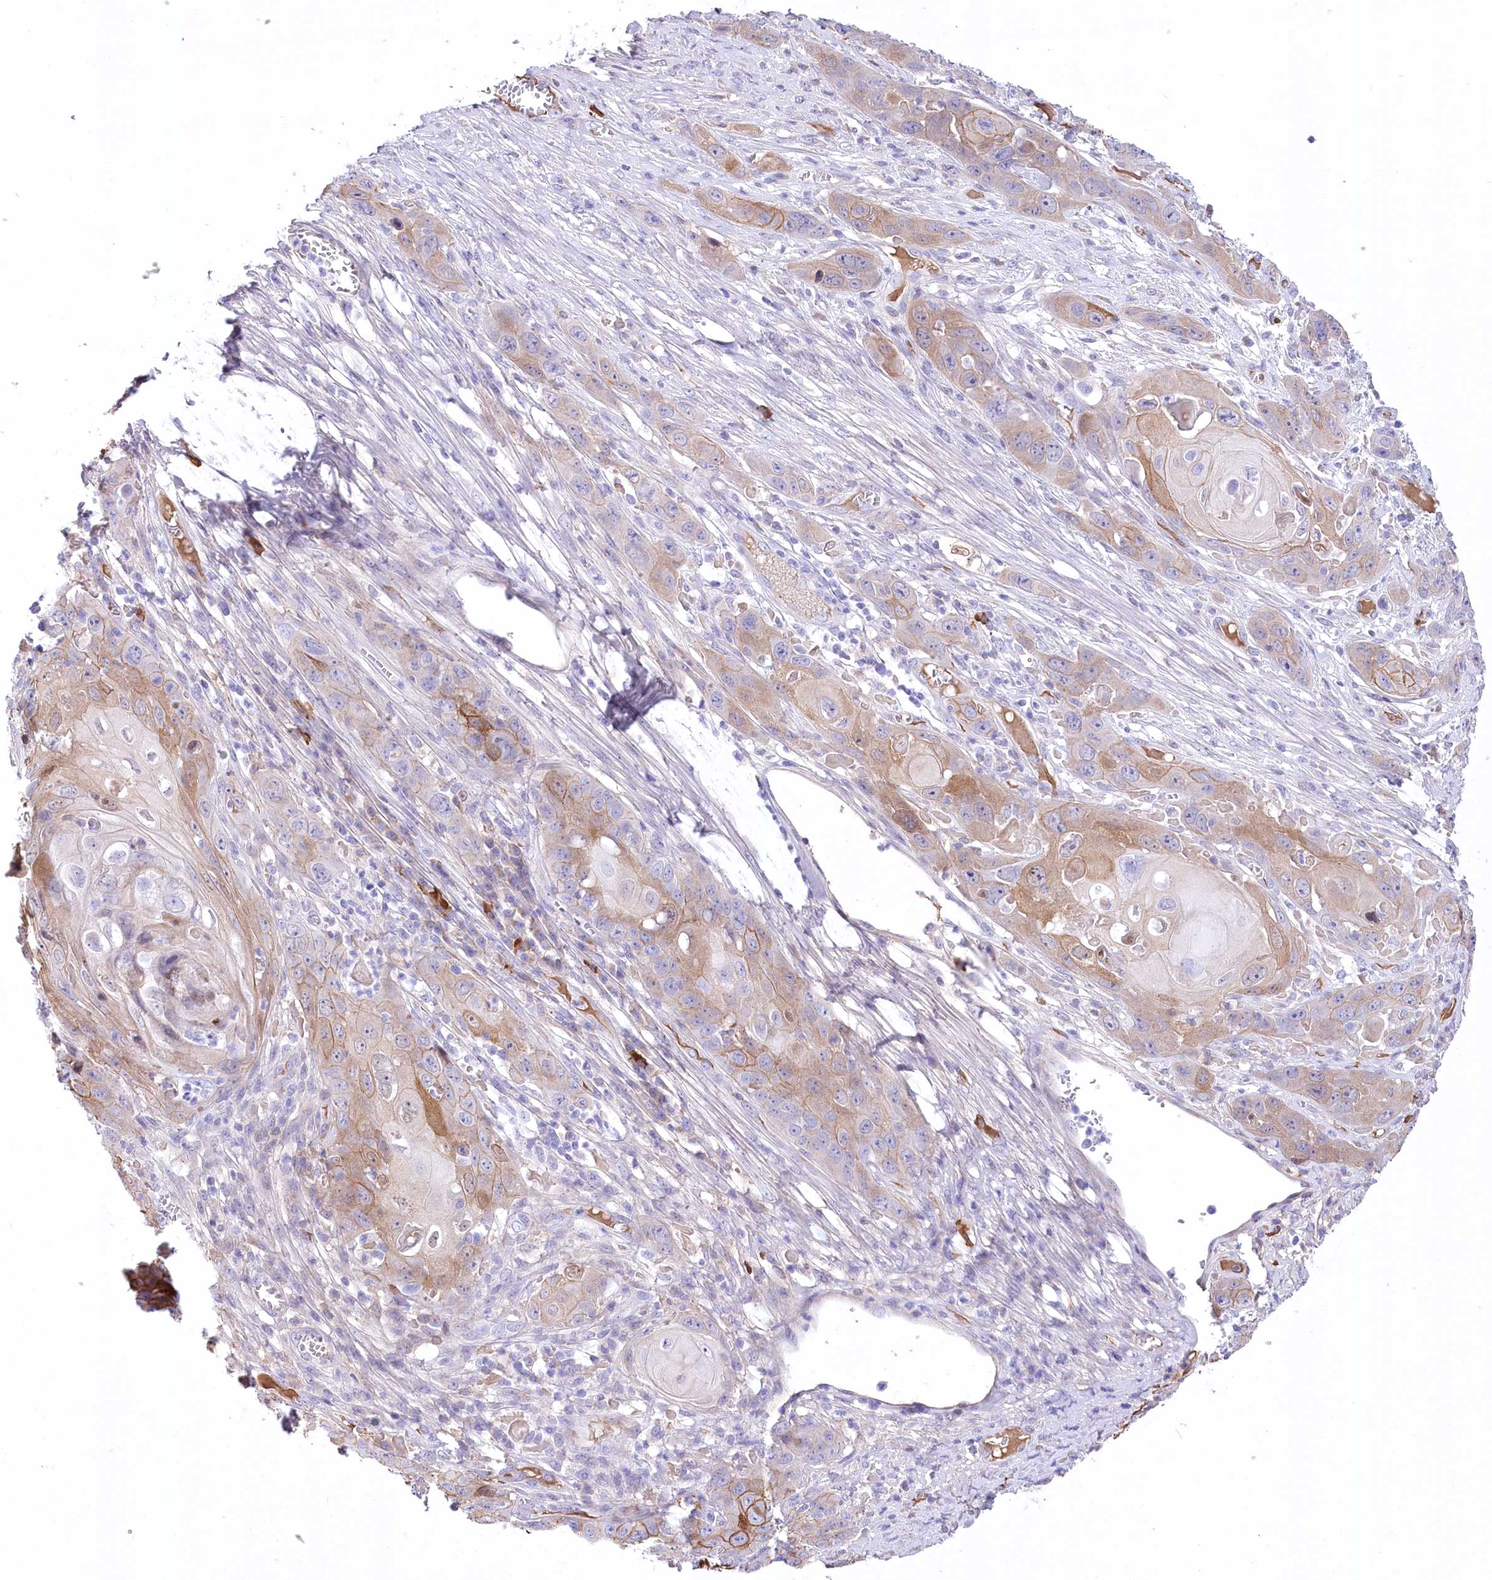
{"staining": {"intensity": "moderate", "quantity": "25%-75%", "location": "cytoplasmic/membranous"}, "tissue": "skin cancer", "cell_type": "Tumor cells", "image_type": "cancer", "snomed": [{"axis": "morphology", "description": "Squamous cell carcinoma, NOS"}, {"axis": "topography", "description": "Skin"}], "caption": "Squamous cell carcinoma (skin) stained with DAB (3,3'-diaminobenzidine) immunohistochemistry (IHC) demonstrates medium levels of moderate cytoplasmic/membranous staining in approximately 25%-75% of tumor cells.", "gene": "CEP164", "patient": {"sex": "male", "age": 55}}